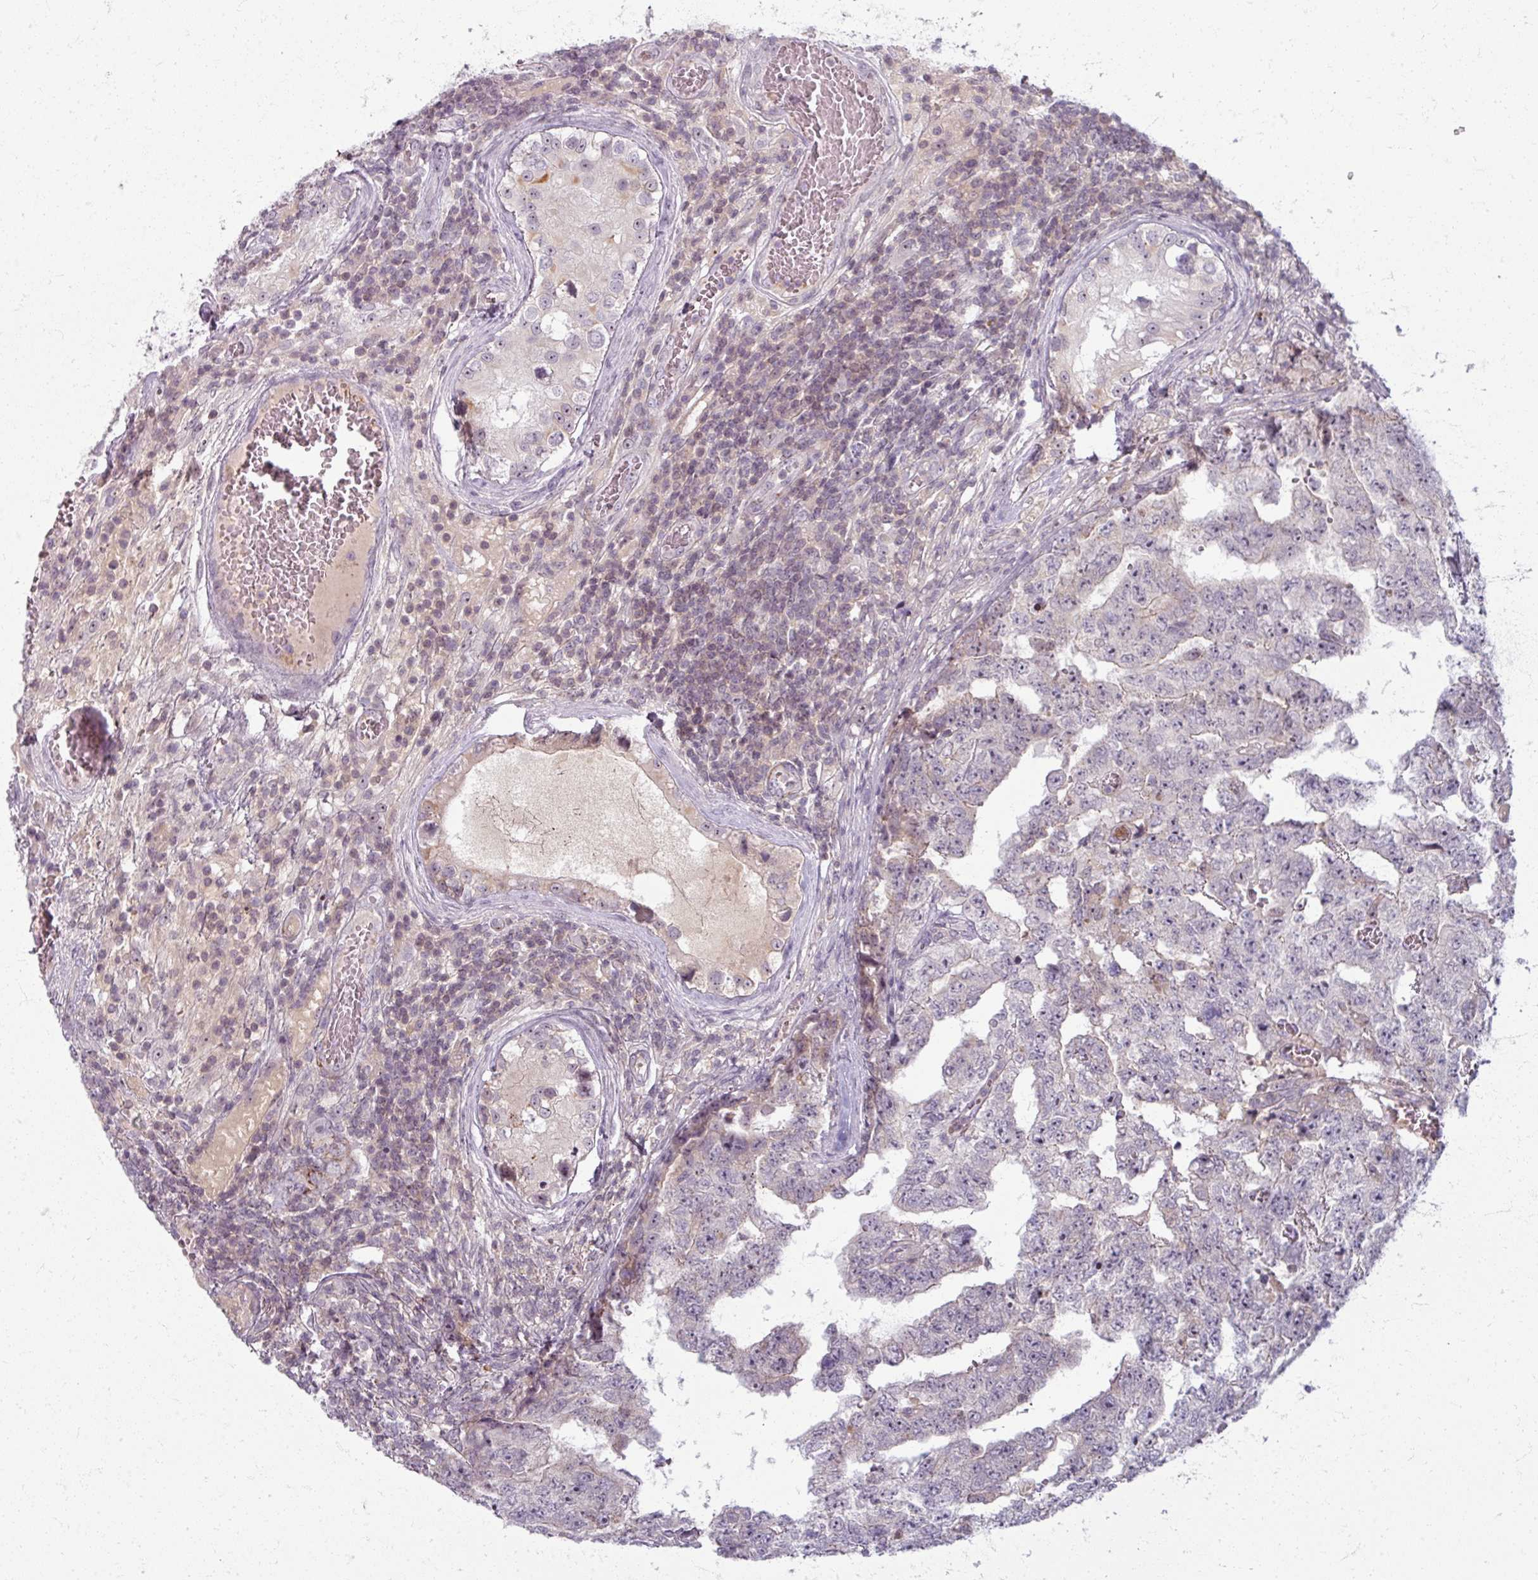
{"staining": {"intensity": "negative", "quantity": "none", "location": "none"}, "tissue": "testis cancer", "cell_type": "Tumor cells", "image_type": "cancer", "snomed": [{"axis": "morphology", "description": "Carcinoma, Embryonal, NOS"}, {"axis": "topography", "description": "Testis"}], "caption": "High power microscopy photomicrograph of an immunohistochemistry photomicrograph of testis cancer, revealing no significant positivity in tumor cells.", "gene": "TTLL7", "patient": {"sex": "male", "age": 25}}